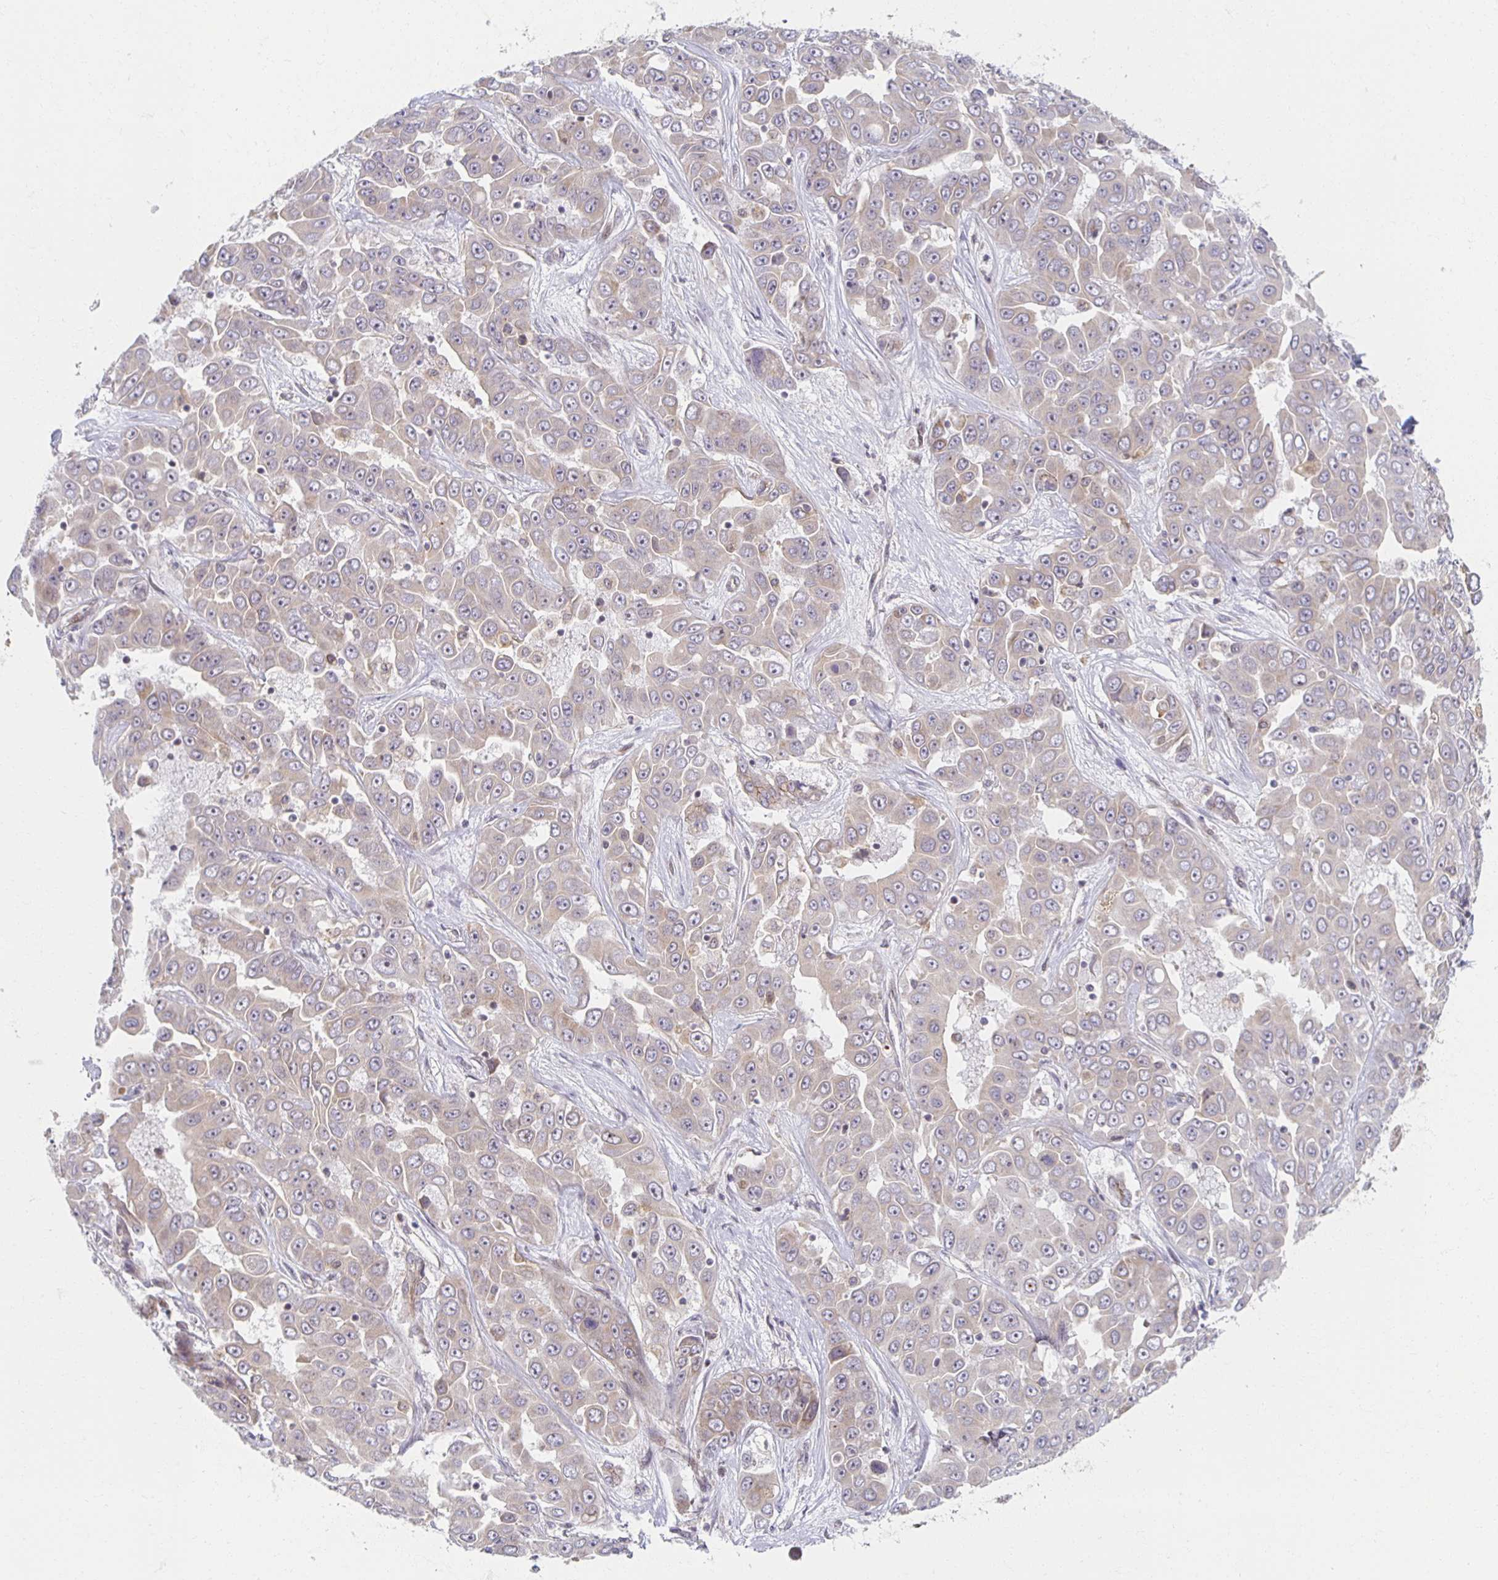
{"staining": {"intensity": "weak", "quantity": "25%-75%", "location": "cytoplasmic/membranous"}, "tissue": "liver cancer", "cell_type": "Tumor cells", "image_type": "cancer", "snomed": [{"axis": "morphology", "description": "Cholangiocarcinoma"}, {"axis": "topography", "description": "Liver"}], "caption": "Human liver cancer stained with a brown dye shows weak cytoplasmic/membranous positive expression in approximately 25%-75% of tumor cells.", "gene": "HCFC1R1", "patient": {"sex": "female", "age": 52}}